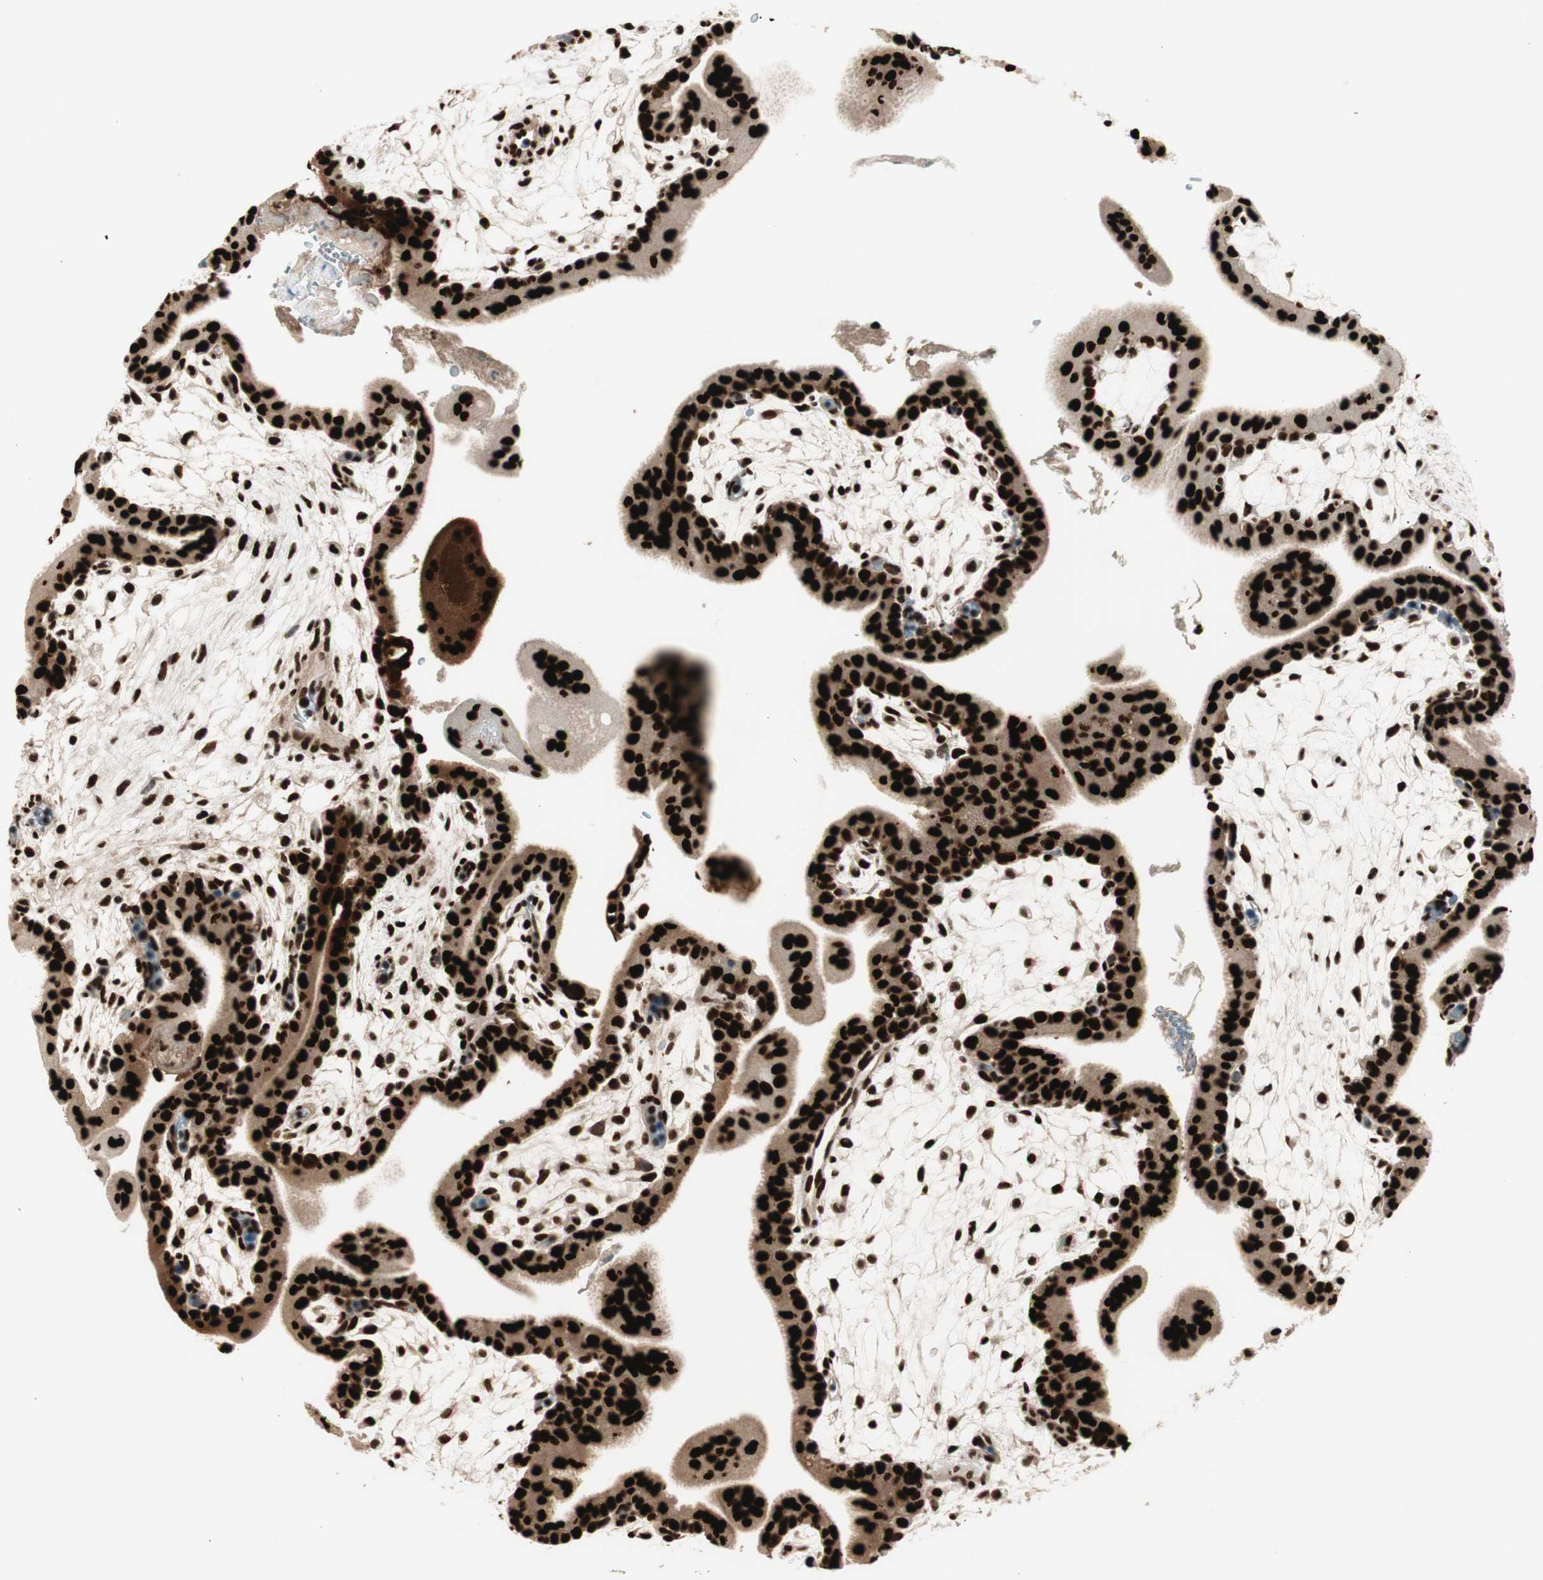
{"staining": {"intensity": "strong", "quantity": ">75%", "location": "nuclear"}, "tissue": "placenta", "cell_type": "Decidual cells", "image_type": "normal", "snomed": [{"axis": "morphology", "description": "Normal tissue, NOS"}, {"axis": "topography", "description": "Placenta"}], "caption": "Strong nuclear positivity for a protein is identified in about >75% of decidual cells of benign placenta using IHC.", "gene": "HEXIM1", "patient": {"sex": "female", "age": 35}}